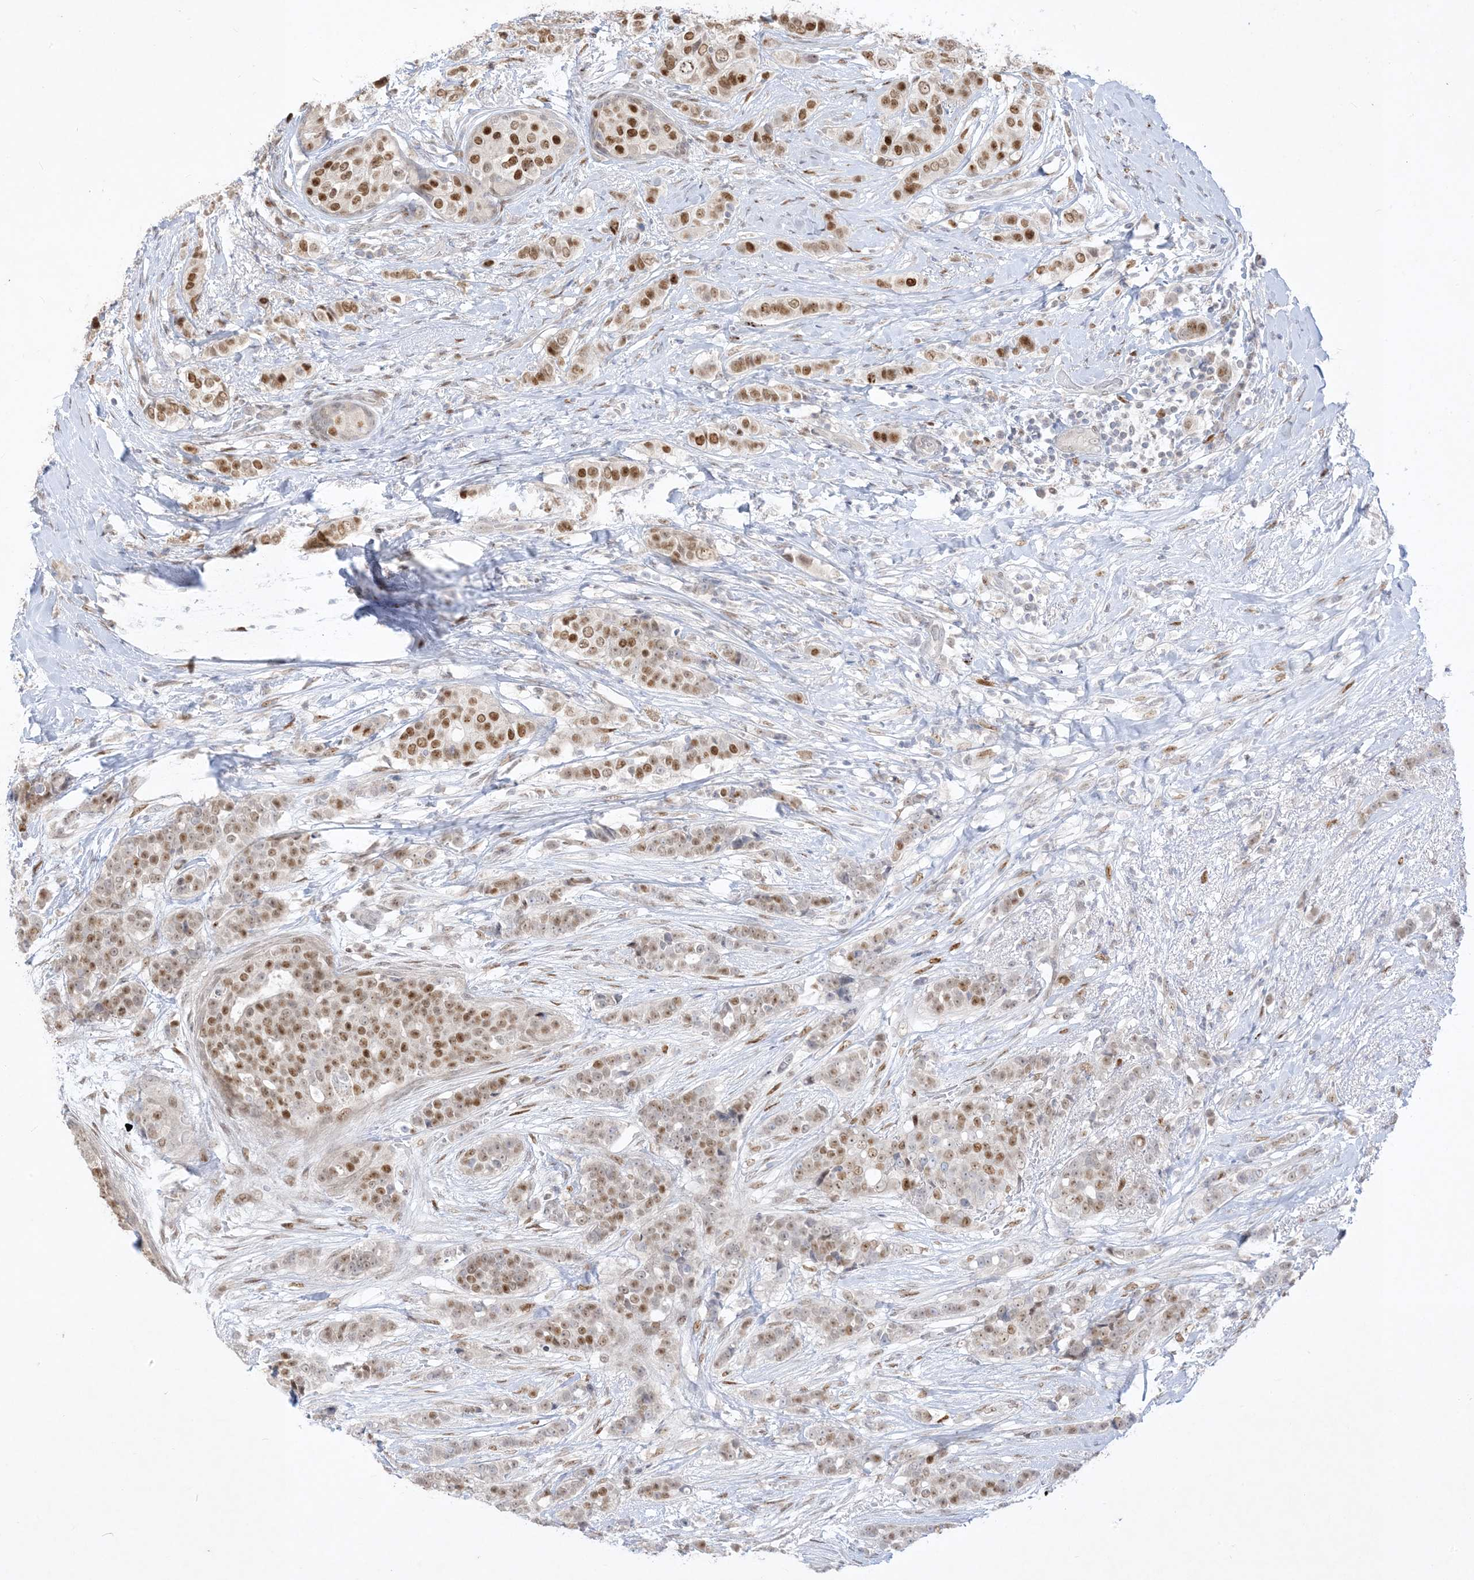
{"staining": {"intensity": "strong", "quantity": "25%-75%", "location": "nuclear"}, "tissue": "breast cancer", "cell_type": "Tumor cells", "image_type": "cancer", "snomed": [{"axis": "morphology", "description": "Lobular carcinoma"}, {"axis": "topography", "description": "Breast"}], "caption": "Protein staining of breast lobular carcinoma tissue reveals strong nuclear staining in about 25%-75% of tumor cells.", "gene": "BHLHE40", "patient": {"sex": "female", "age": 51}}